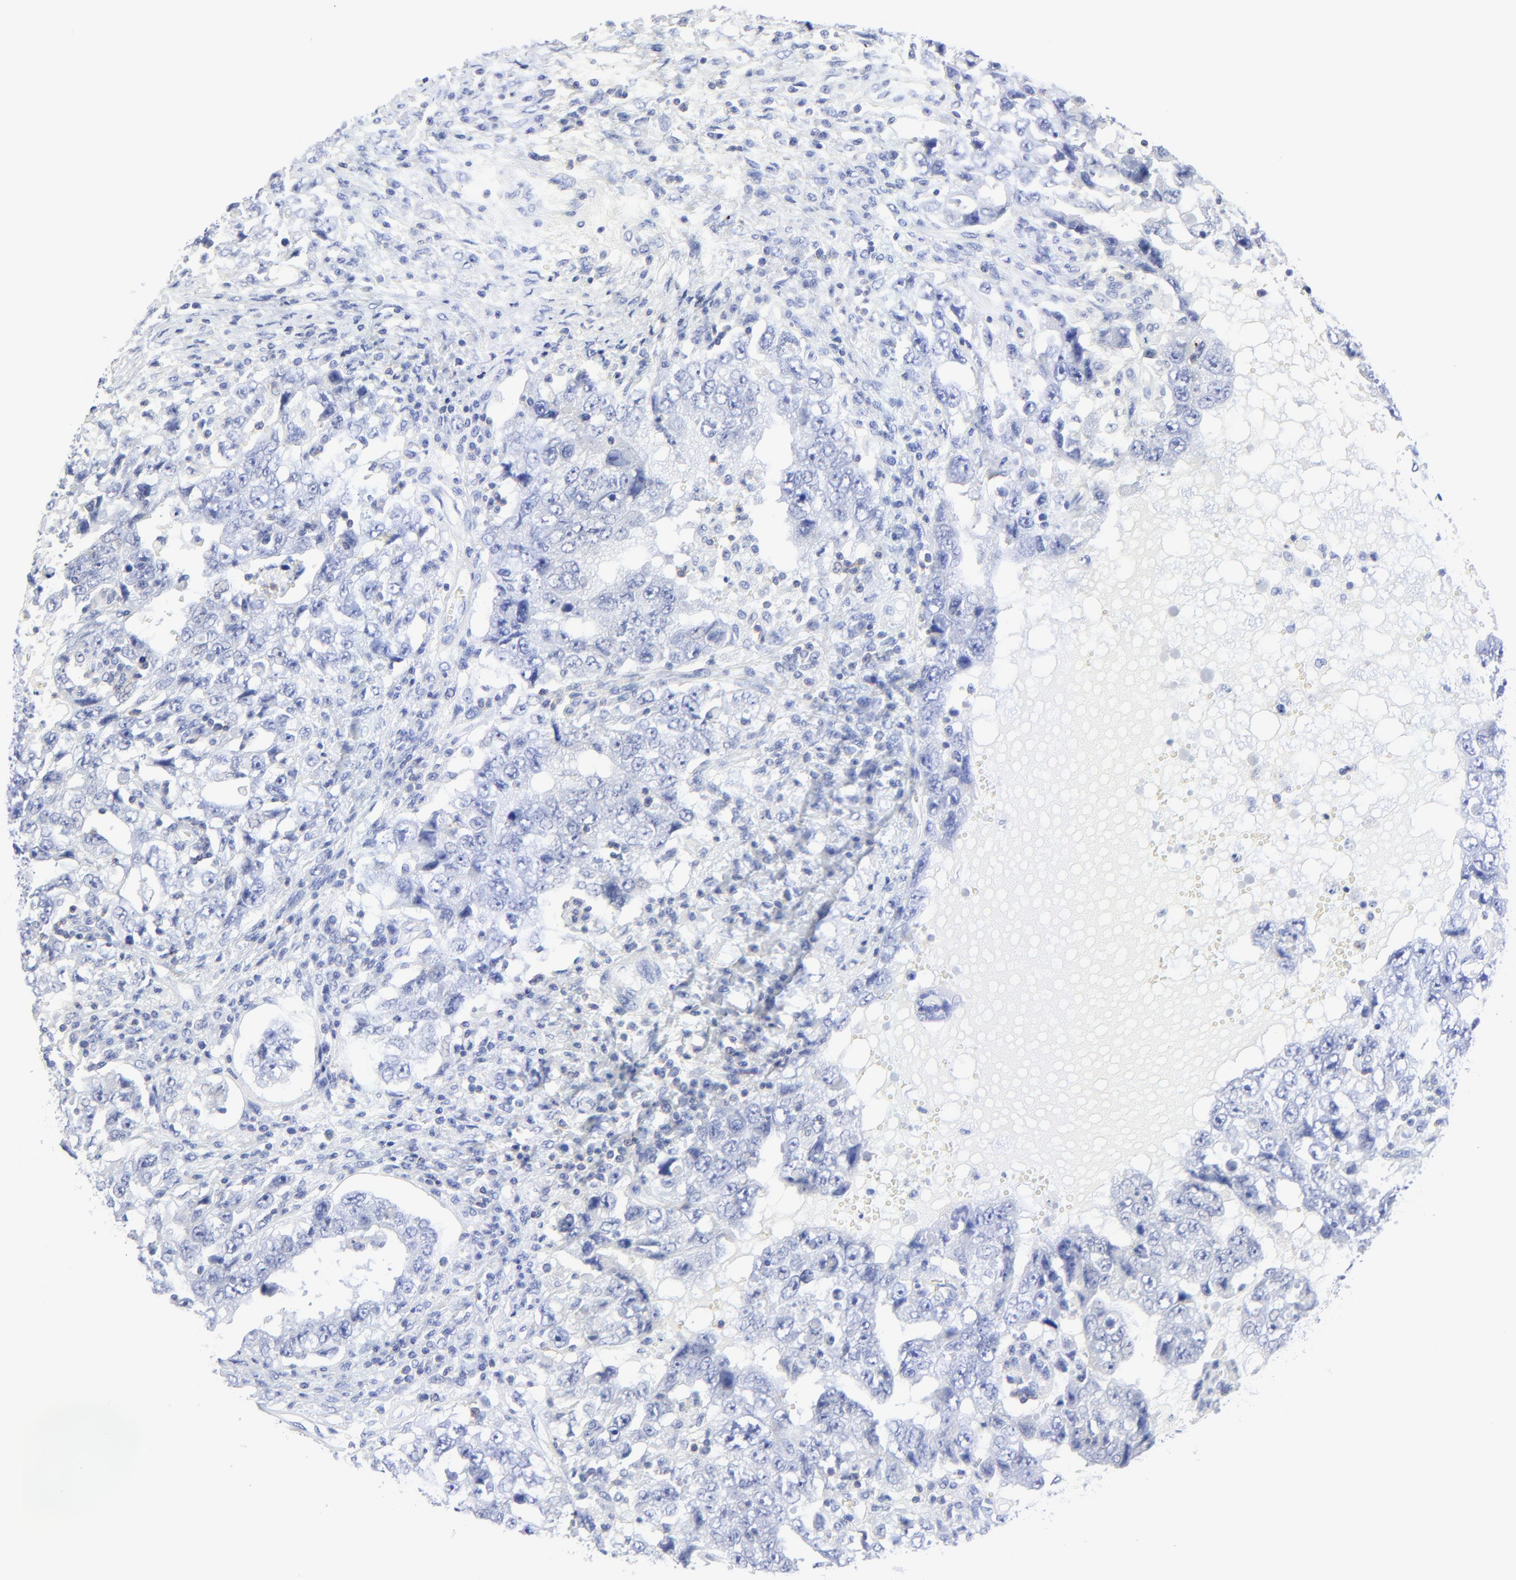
{"staining": {"intensity": "negative", "quantity": "none", "location": "none"}, "tissue": "testis cancer", "cell_type": "Tumor cells", "image_type": "cancer", "snomed": [{"axis": "morphology", "description": "Carcinoma, Embryonal, NOS"}, {"axis": "topography", "description": "Testis"}], "caption": "Image shows no significant protein expression in tumor cells of testis cancer.", "gene": "LCK", "patient": {"sex": "male", "age": 26}}